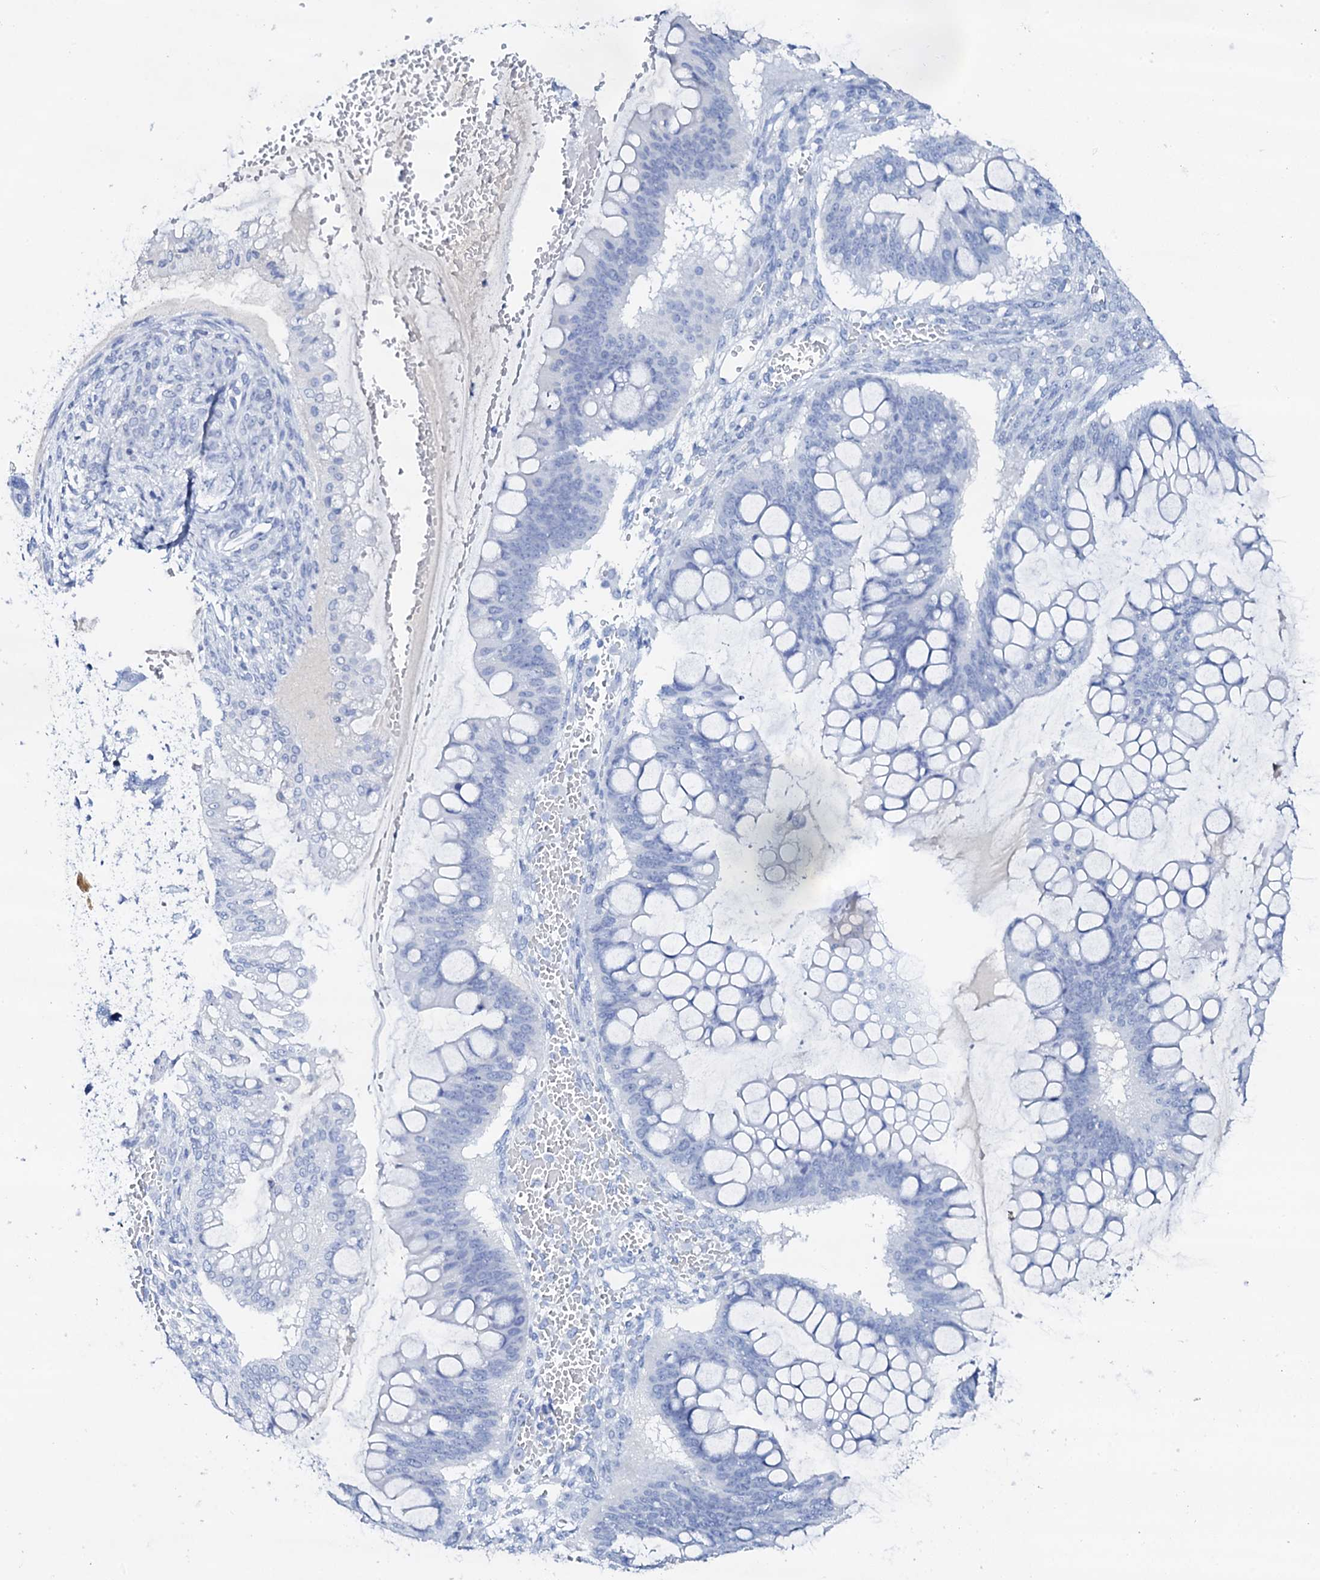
{"staining": {"intensity": "negative", "quantity": "none", "location": "none"}, "tissue": "ovarian cancer", "cell_type": "Tumor cells", "image_type": "cancer", "snomed": [{"axis": "morphology", "description": "Cystadenocarcinoma, mucinous, NOS"}, {"axis": "topography", "description": "Ovary"}], "caption": "A high-resolution histopathology image shows IHC staining of ovarian cancer (mucinous cystadenocarcinoma), which displays no significant positivity in tumor cells. (DAB (3,3'-diaminobenzidine) IHC with hematoxylin counter stain).", "gene": "FBXL16", "patient": {"sex": "female", "age": 73}}